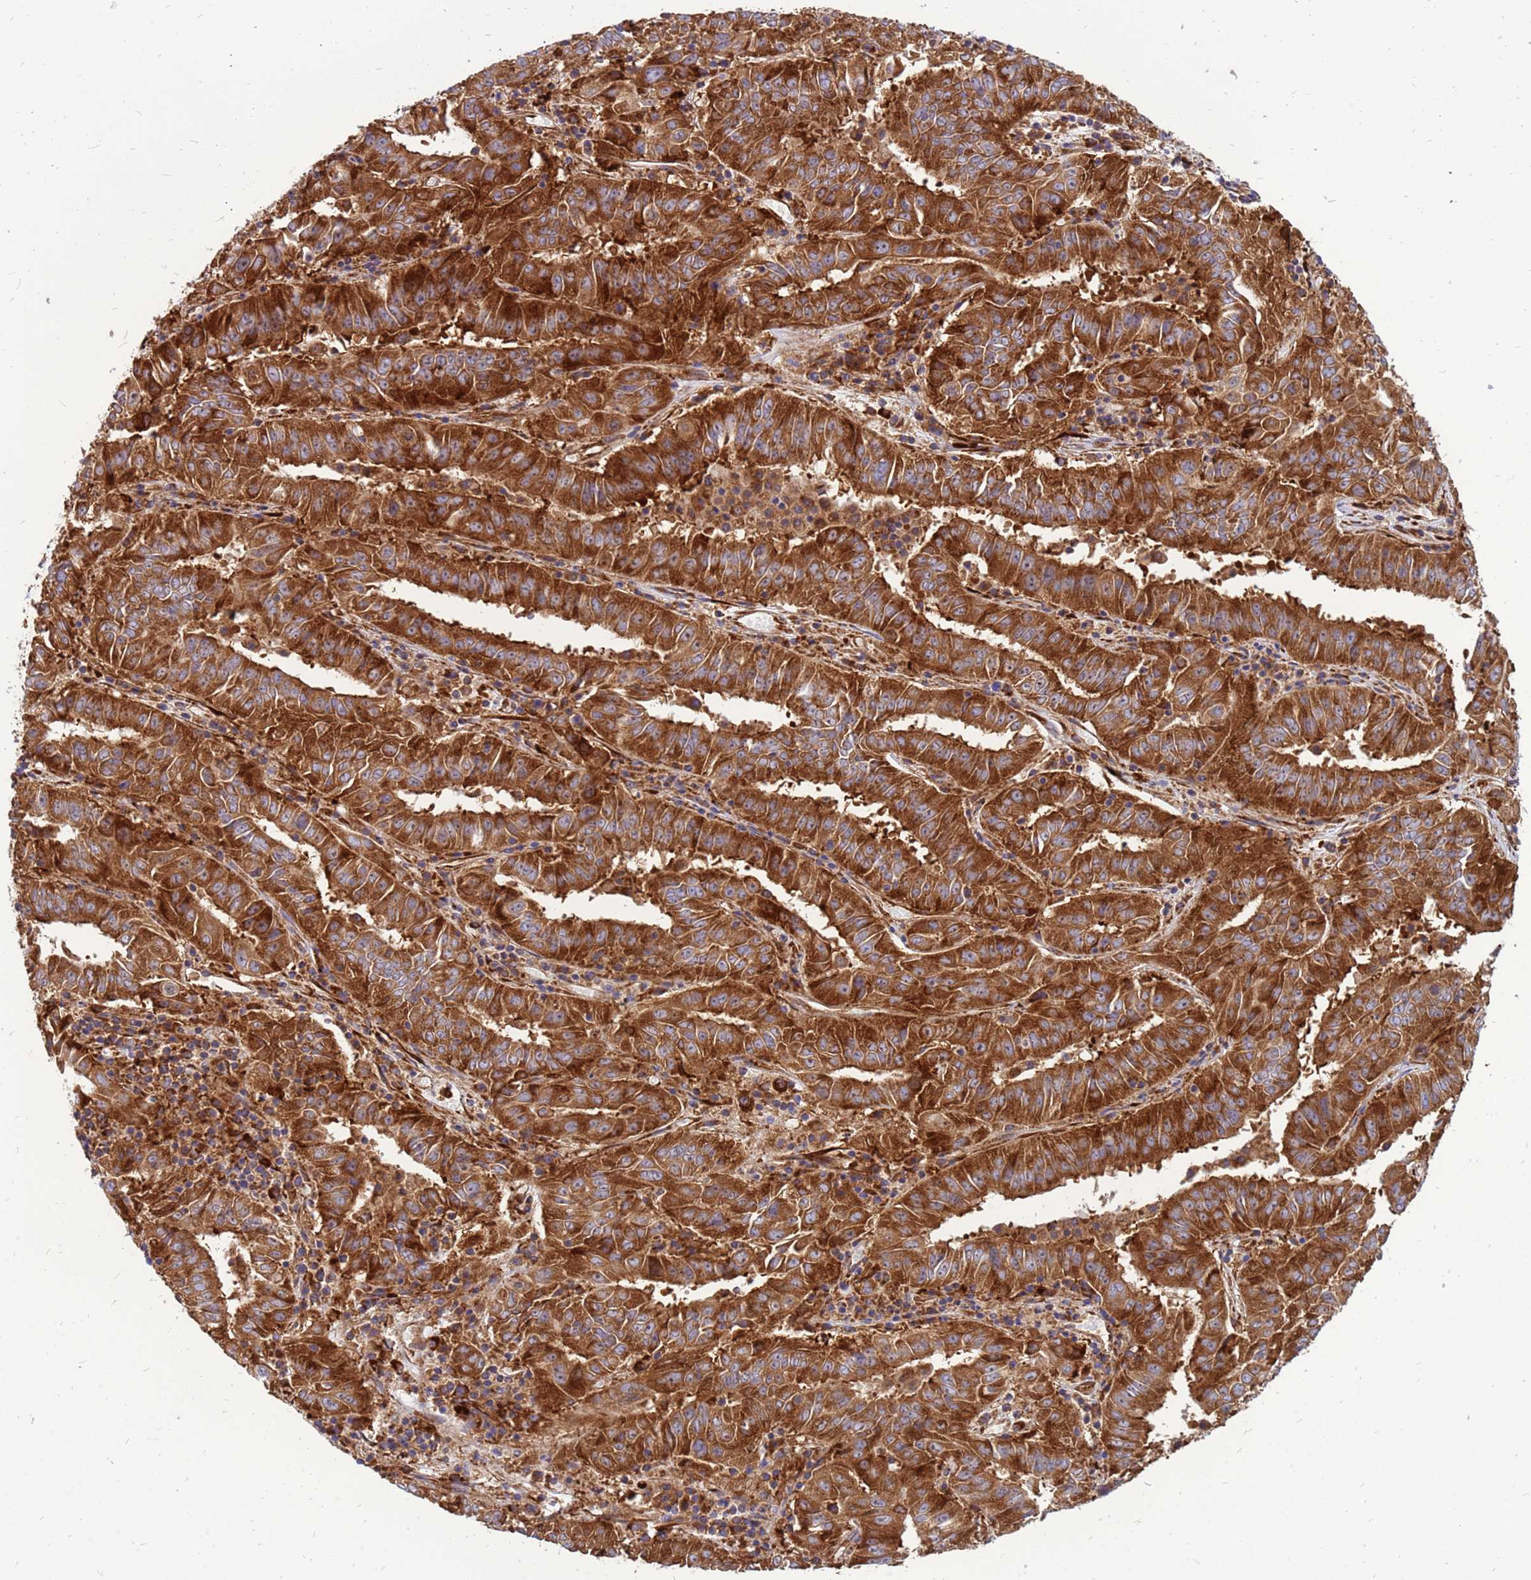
{"staining": {"intensity": "strong", "quantity": ">75%", "location": "cytoplasmic/membranous"}, "tissue": "pancreatic cancer", "cell_type": "Tumor cells", "image_type": "cancer", "snomed": [{"axis": "morphology", "description": "Adenocarcinoma, NOS"}, {"axis": "topography", "description": "Pancreas"}], "caption": "Immunohistochemical staining of pancreatic cancer (adenocarcinoma) displays strong cytoplasmic/membranous protein expression in approximately >75% of tumor cells.", "gene": "RPL8", "patient": {"sex": "male", "age": 63}}